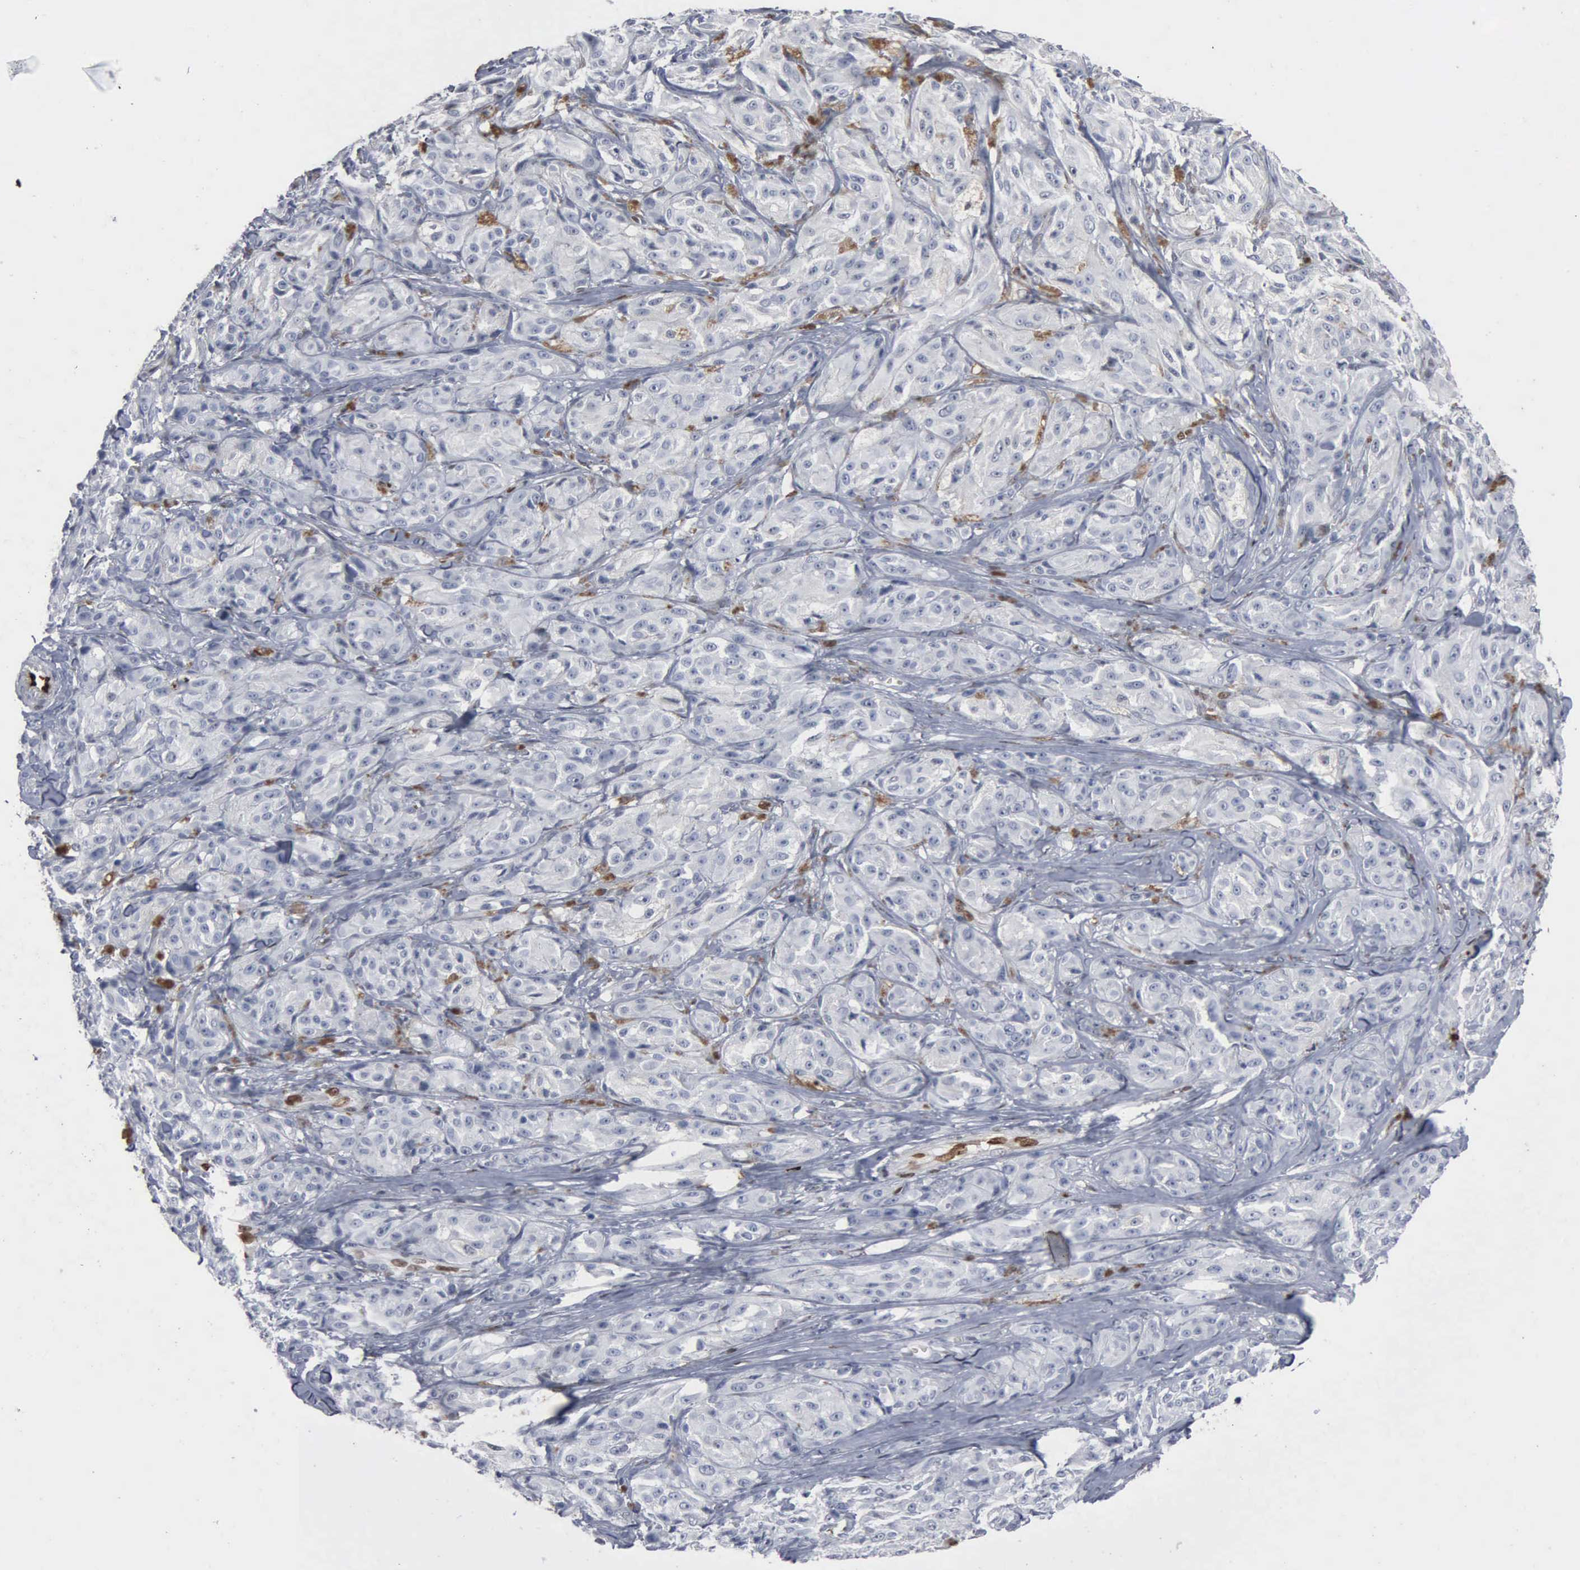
{"staining": {"intensity": "negative", "quantity": "none", "location": "none"}, "tissue": "melanoma", "cell_type": "Tumor cells", "image_type": "cancer", "snomed": [{"axis": "morphology", "description": "Malignant melanoma, NOS"}, {"axis": "topography", "description": "Skin"}], "caption": "Histopathology image shows no significant protein staining in tumor cells of melanoma. (Immunohistochemistry (ihc), brightfield microscopy, high magnification).", "gene": "FGF2", "patient": {"sex": "male", "age": 56}}